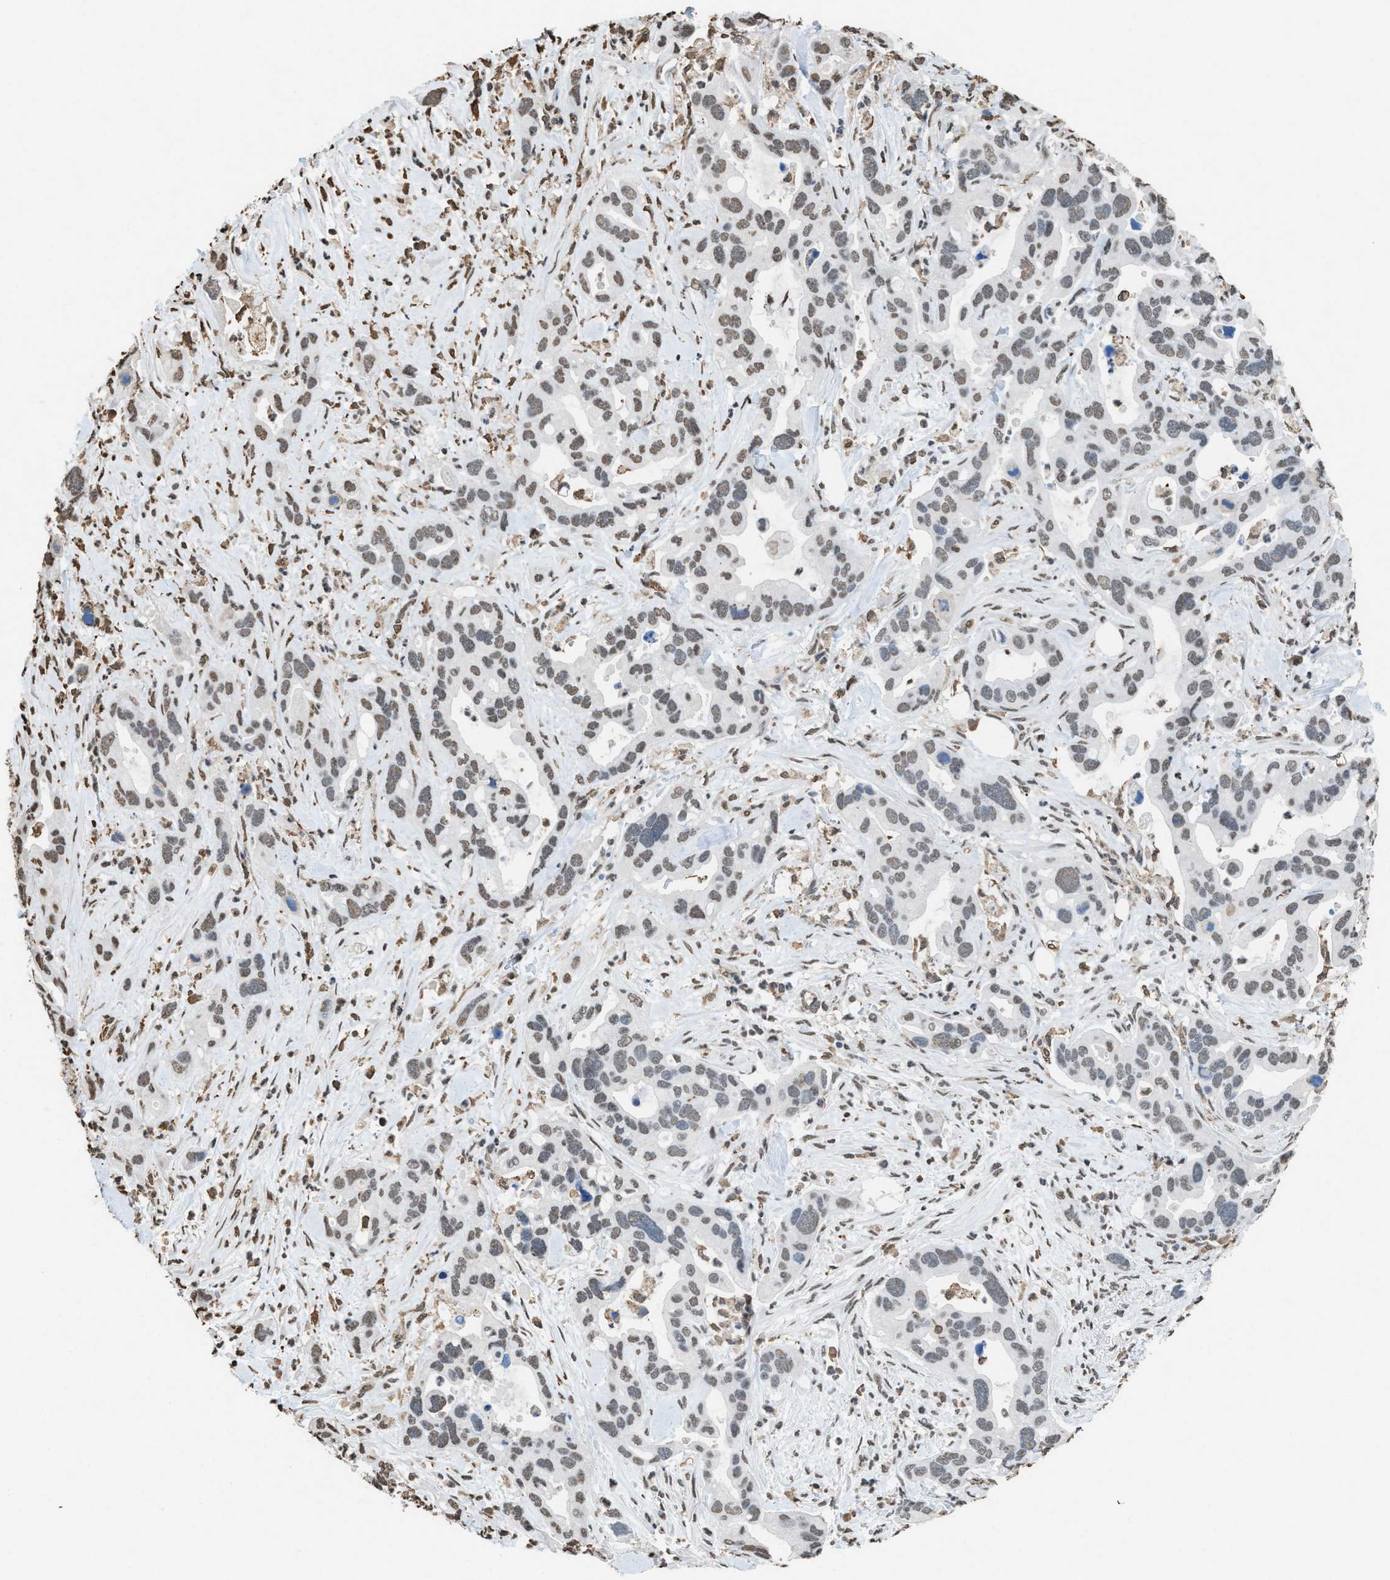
{"staining": {"intensity": "weak", "quantity": "25%-75%", "location": "nuclear"}, "tissue": "pancreatic cancer", "cell_type": "Tumor cells", "image_type": "cancer", "snomed": [{"axis": "morphology", "description": "Adenocarcinoma, NOS"}, {"axis": "topography", "description": "Pancreas"}], "caption": "A photomicrograph showing weak nuclear positivity in about 25%-75% of tumor cells in adenocarcinoma (pancreatic), as visualized by brown immunohistochemical staining.", "gene": "NUP88", "patient": {"sex": "female", "age": 70}}